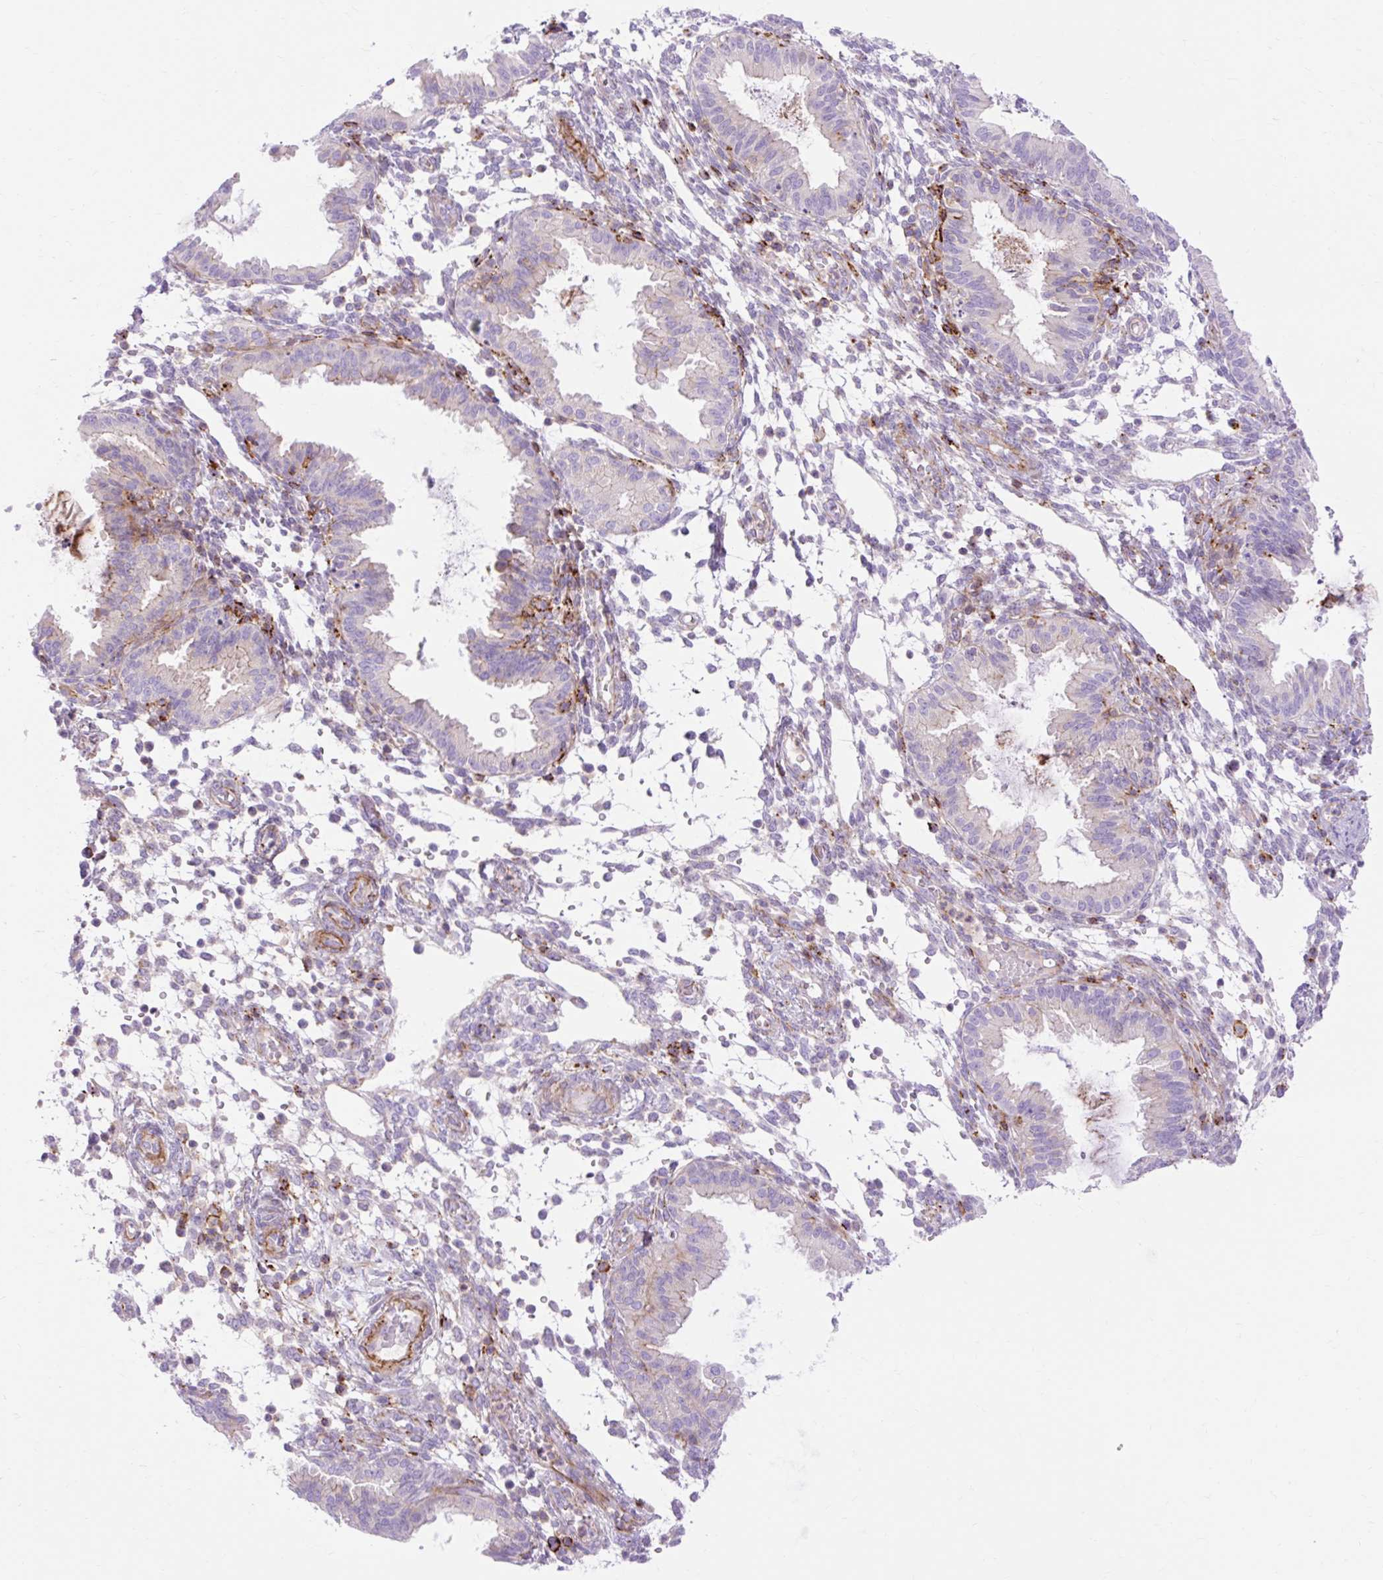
{"staining": {"intensity": "negative", "quantity": "none", "location": "none"}, "tissue": "endometrium", "cell_type": "Cells in endometrial stroma", "image_type": "normal", "snomed": [{"axis": "morphology", "description": "Normal tissue, NOS"}, {"axis": "topography", "description": "Endometrium"}], "caption": "DAB immunohistochemical staining of unremarkable endometrium reveals no significant staining in cells in endometrial stroma. The staining was performed using DAB to visualize the protein expression in brown, while the nuclei were stained in blue with hematoxylin (Magnification: 20x).", "gene": "CORO7", "patient": {"sex": "female", "age": 33}}